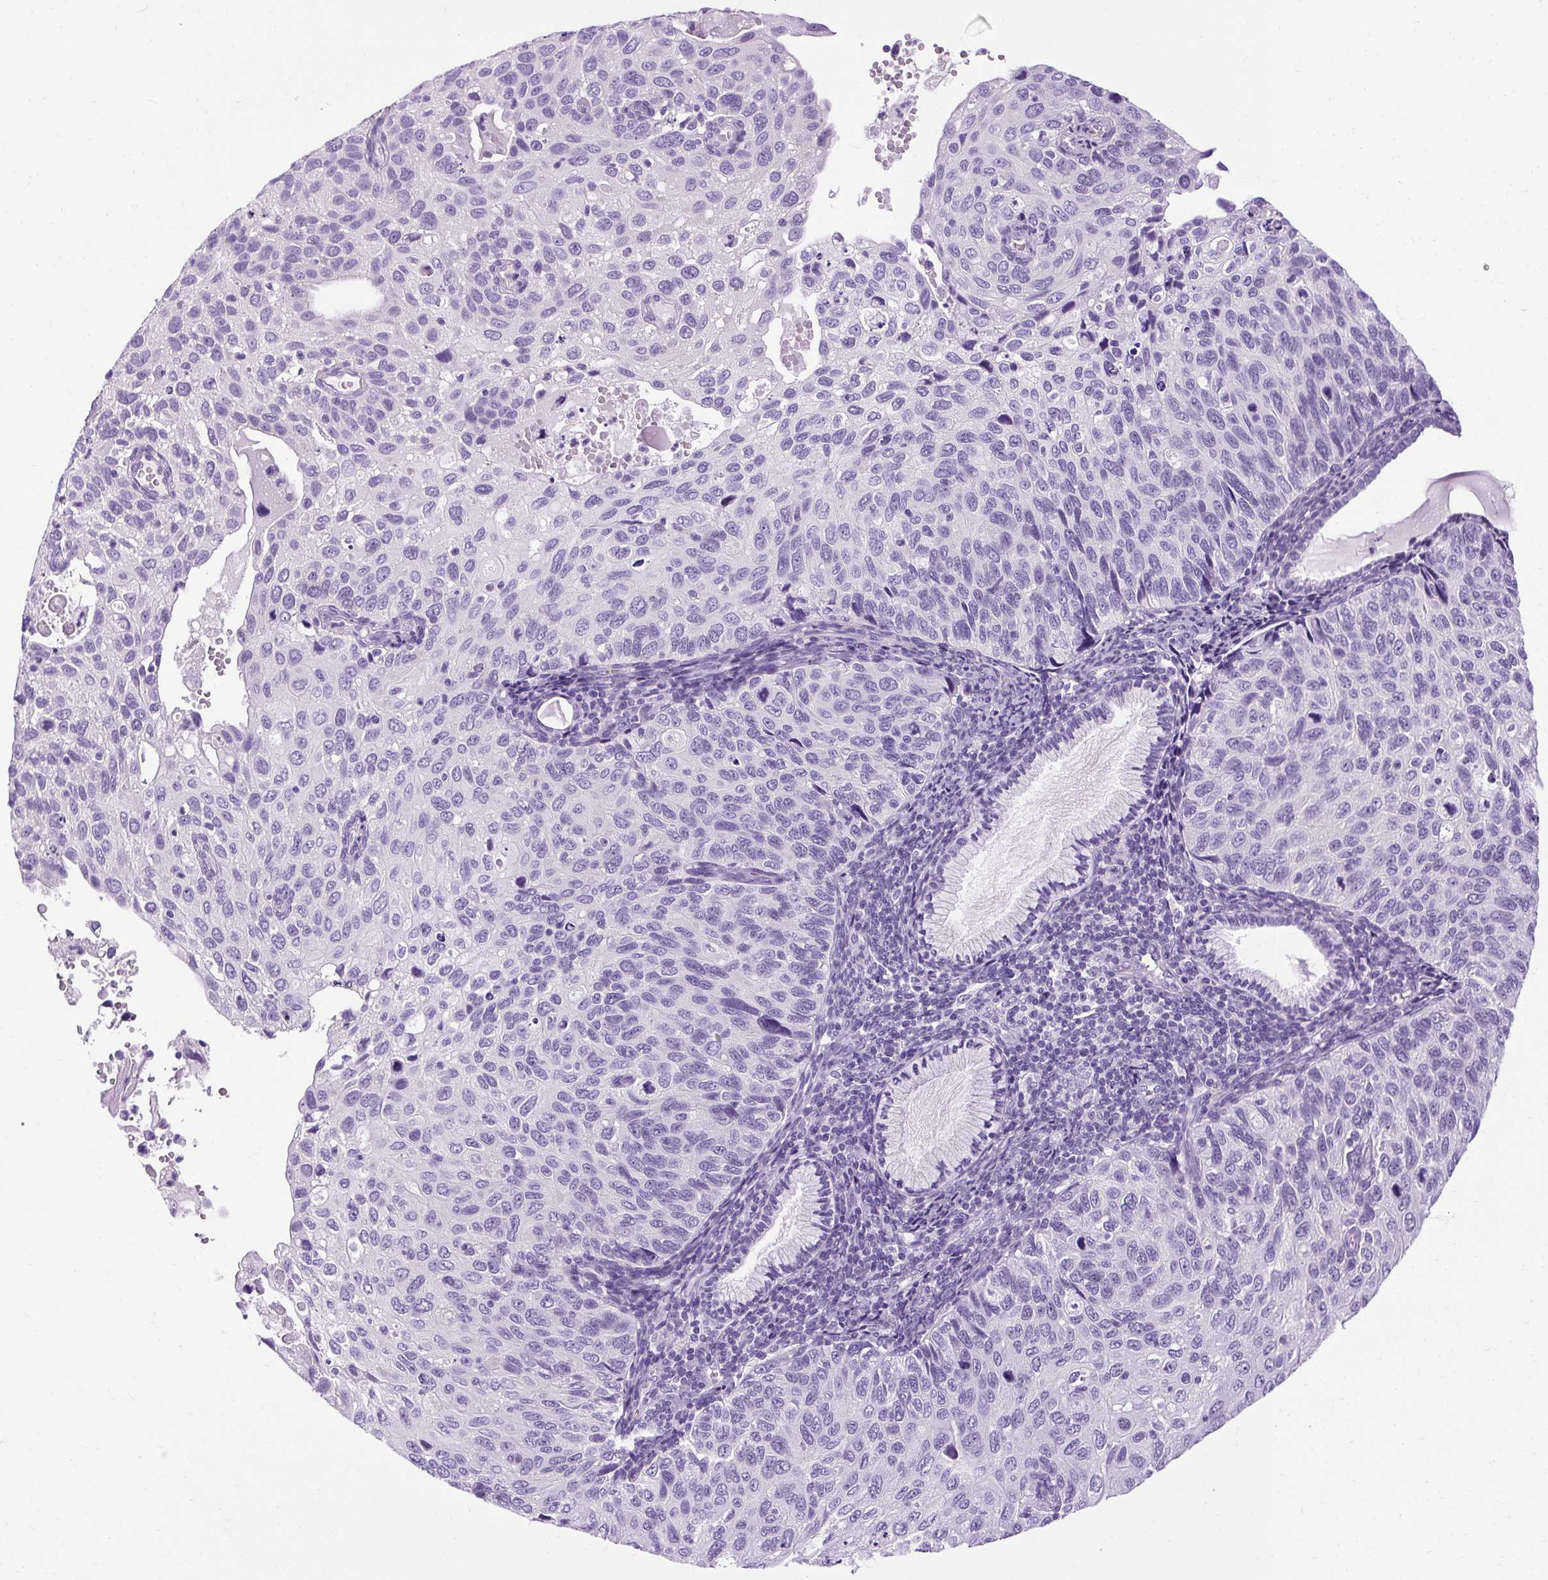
{"staining": {"intensity": "negative", "quantity": "none", "location": "none"}, "tissue": "cervical cancer", "cell_type": "Tumor cells", "image_type": "cancer", "snomed": [{"axis": "morphology", "description": "Squamous cell carcinoma, NOS"}, {"axis": "topography", "description": "Cervix"}], "caption": "The image reveals no significant expression in tumor cells of cervical cancer (squamous cell carcinoma).", "gene": "B3GNT4", "patient": {"sex": "female", "age": 70}}